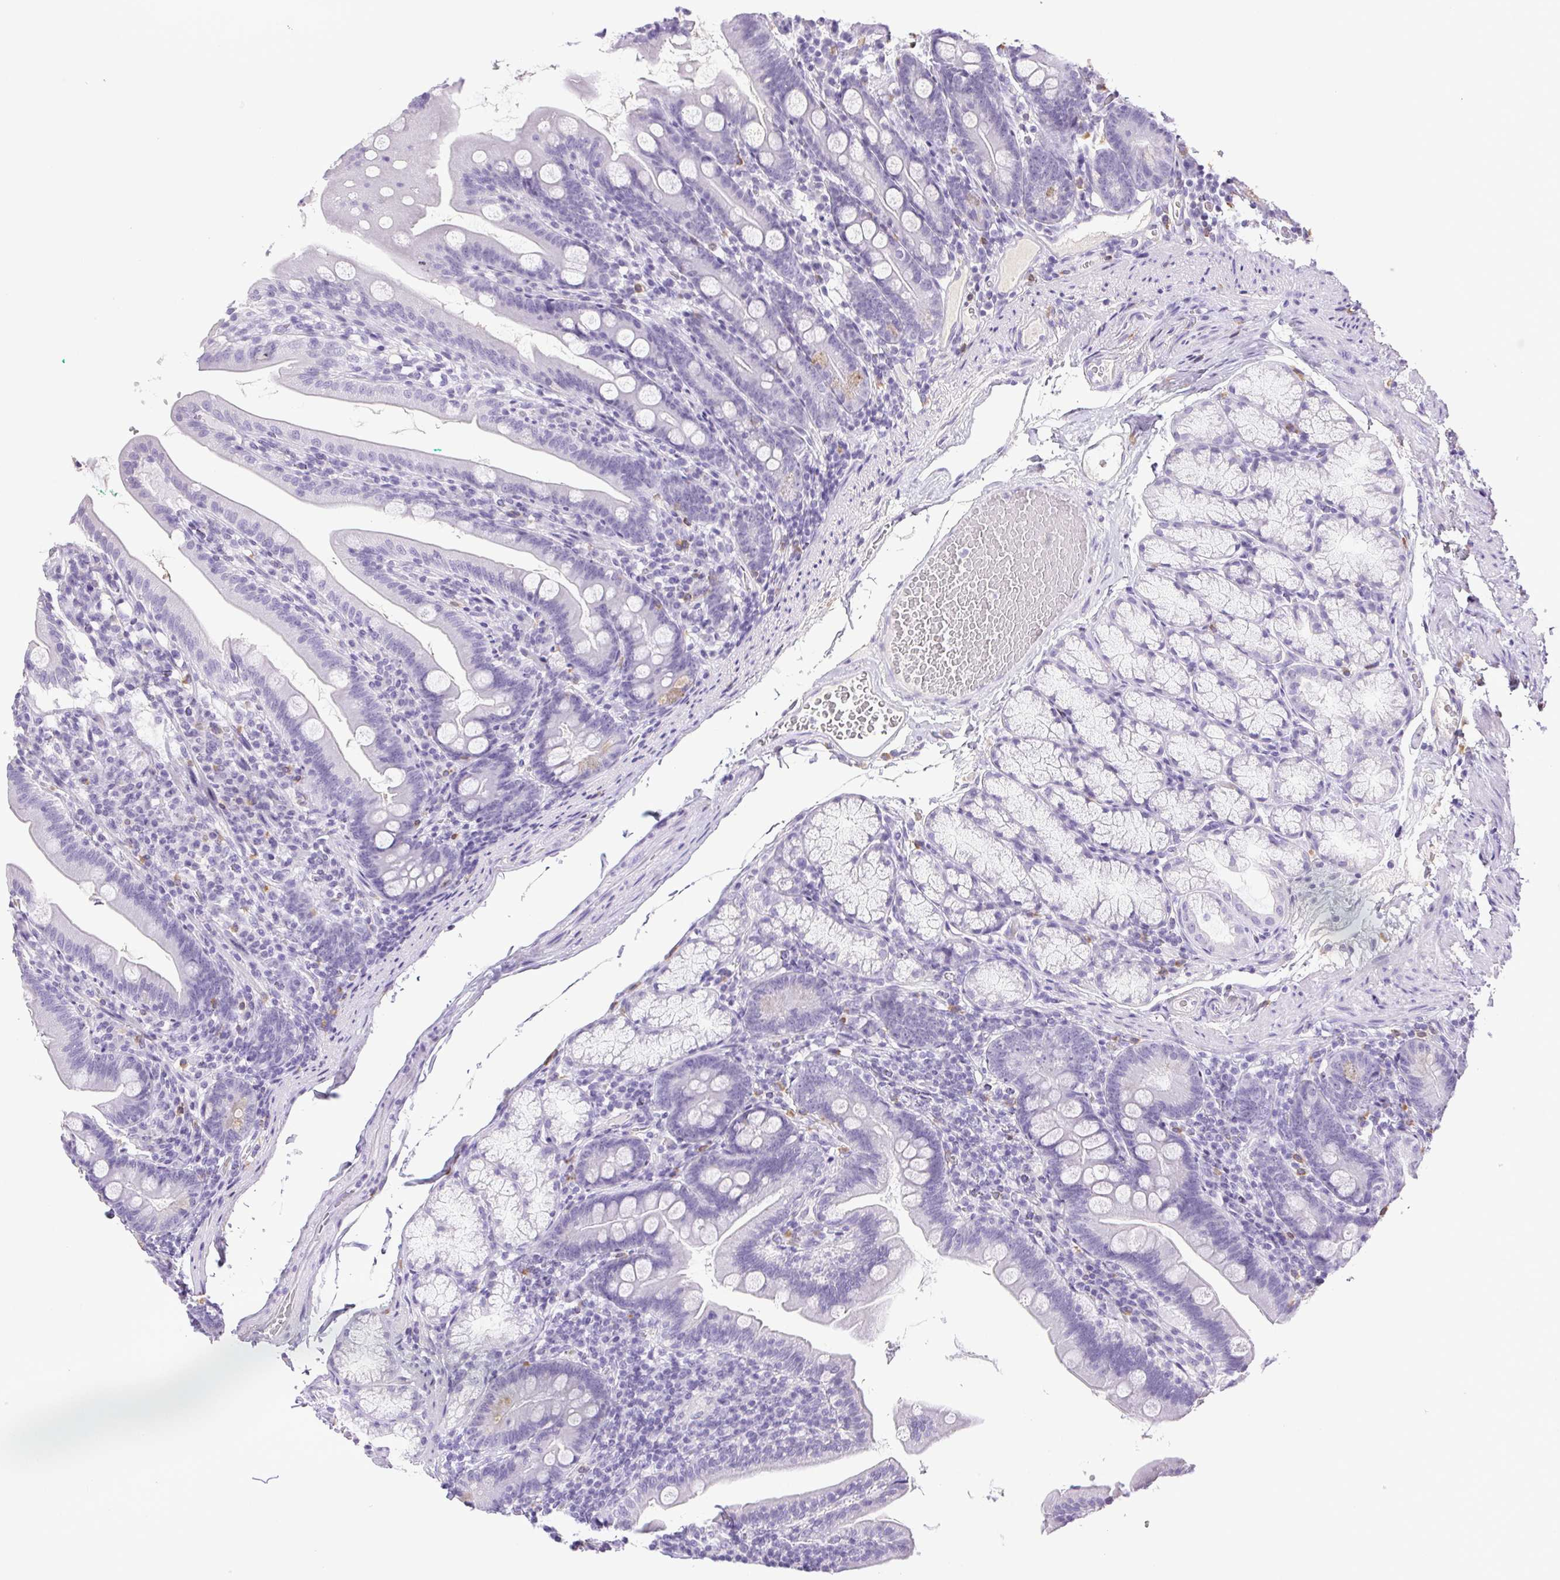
{"staining": {"intensity": "weak", "quantity": "<25%", "location": "cytoplasmic/membranous"}, "tissue": "duodenum", "cell_type": "Glandular cells", "image_type": "normal", "snomed": [{"axis": "morphology", "description": "Normal tissue, NOS"}, {"axis": "topography", "description": "Duodenum"}], "caption": "Immunohistochemistry photomicrograph of unremarkable duodenum: duodenum stained with DAB exhibits no significant protein staining in glandular cells.", "gene": "PAPPA2", "patient": {"sex": "female", "age": 67}}